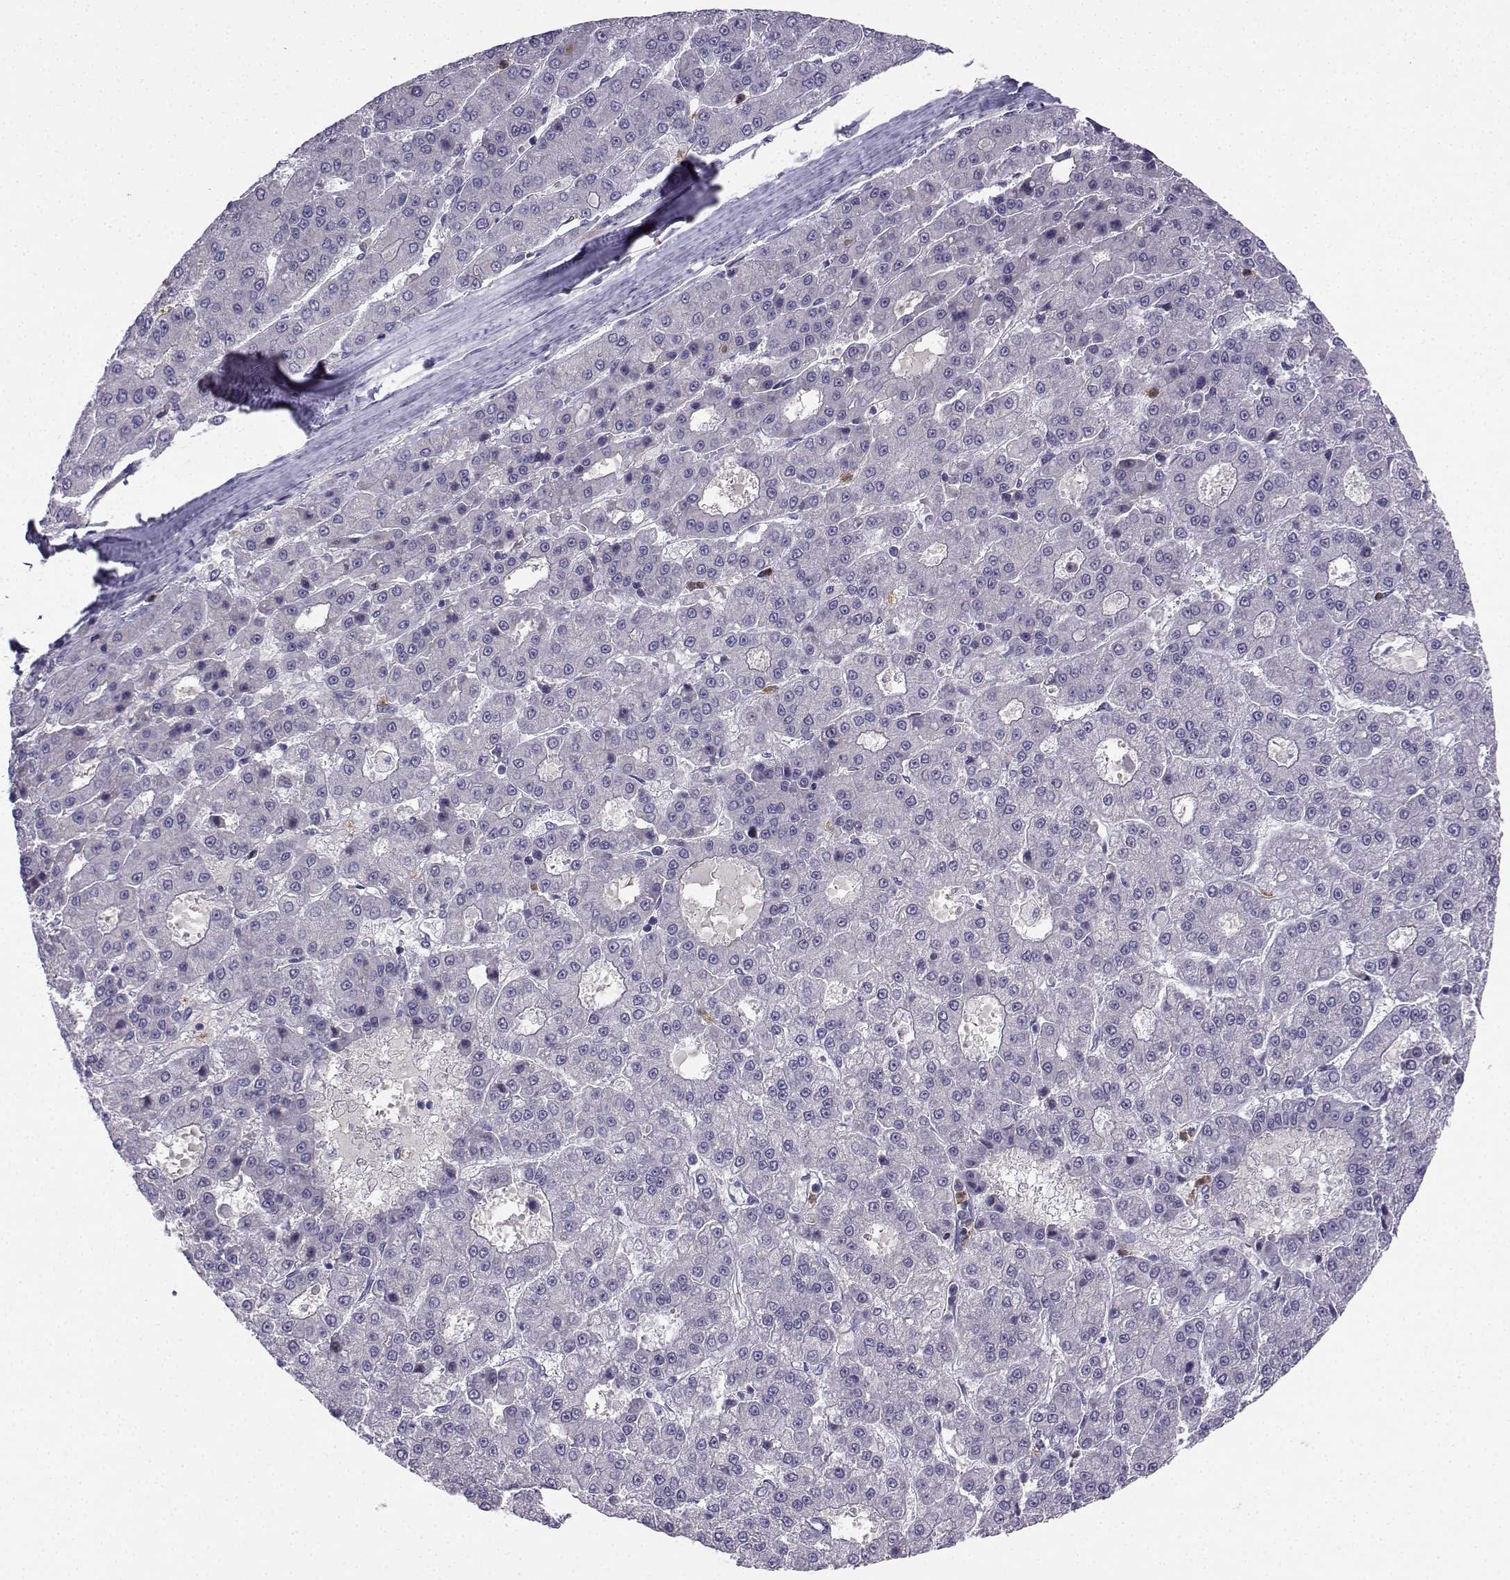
{"staining": {"intensity": "negative", "quantity": "none", "location": "none"}, "tissue": "liver cancer", "cell_type": "Tumor cells", "image_type": "cancer", "snomed": [{"axis": "morphology", "description": "Carcinoma, Hepatocellular, NOS"}, {"axis": "topography", "description": "Liver"}], "caption": "Immunohistochemistry histopathology image of neoplastic tissue: human liver cancer (hepatocellular carcinoma) stained with DAB shows no significant protein expression in tumor cells.", "gene": "CALY", "patient": {"sex": "male", "age": 70}}